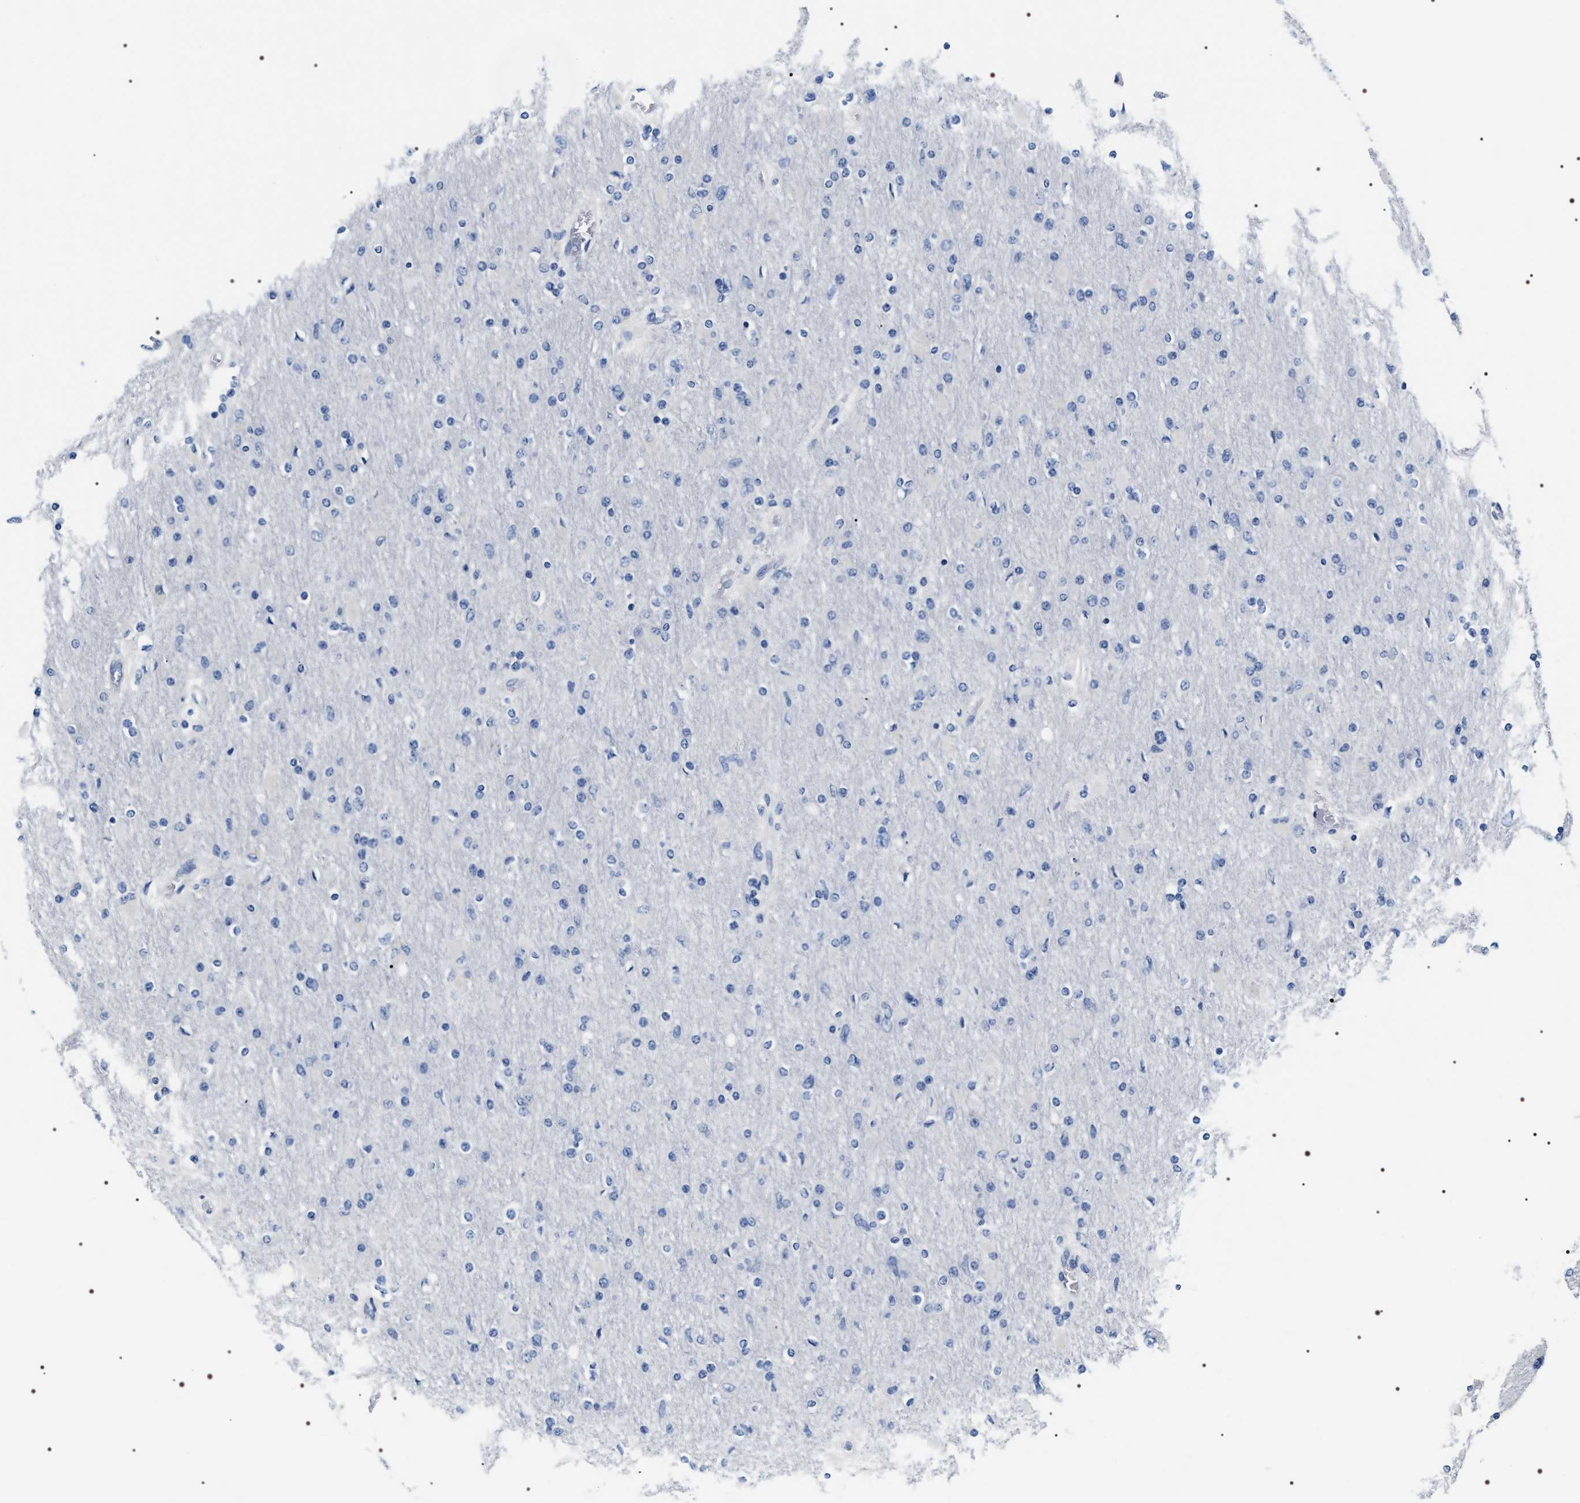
{"staining": {"intensity": "negative", "quantity": "none", "location": "none"}, "tissue": "glioma", "cell_type": "Tumor cells", "image_type": "cancer", "snomed": [{"axis": "morphology", "description": "Glioma, malignant, High grade"}, {"axis": "topography", "description": "Cerebral cortex"}], "caption": "Tumor cells show no significant staining in malignant glioma (high-grade).", "gene": "ADH4", "patient": {"sex": "female", "age": 36}}